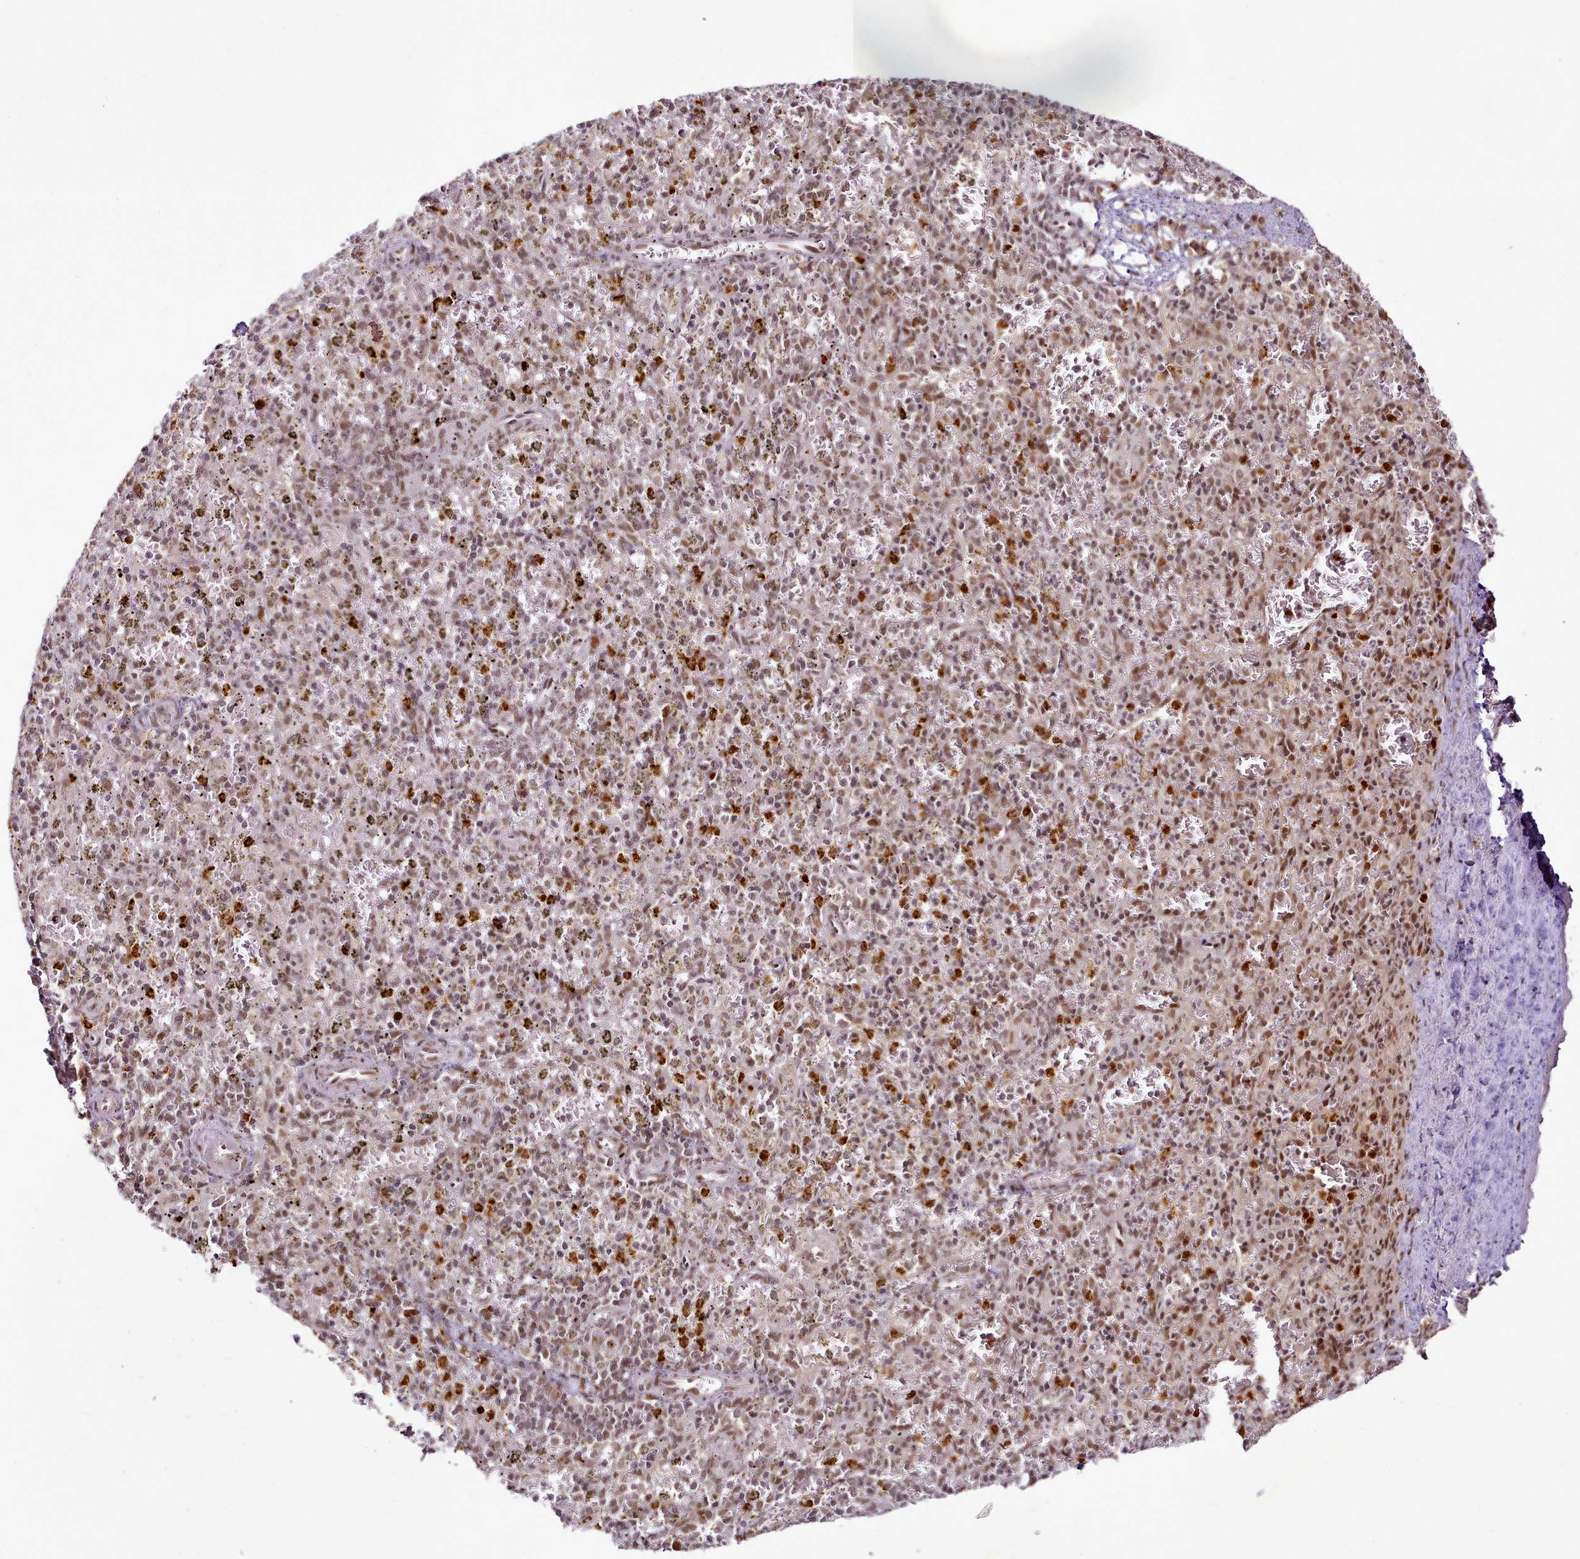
{"staining": {"intensity": "moderate", "quantity": "25%-75%", "location": "nuclear"}, "tissue": "spleen", "cell_type": "Cells in red pulp", "image_type": "normal", "snomed": [{"axis": "morphology", "description": "Normal tissue, NOS"}, {"axis": "topography", "description": "Spleen"}], "caption": "Protein analysis of normal spleen exhibits moderate nuclear staining in approximately 25%-75% of cells in red pulp.", "gene": "SYT15B", "patient": {"sex": "male", "age": 72}}